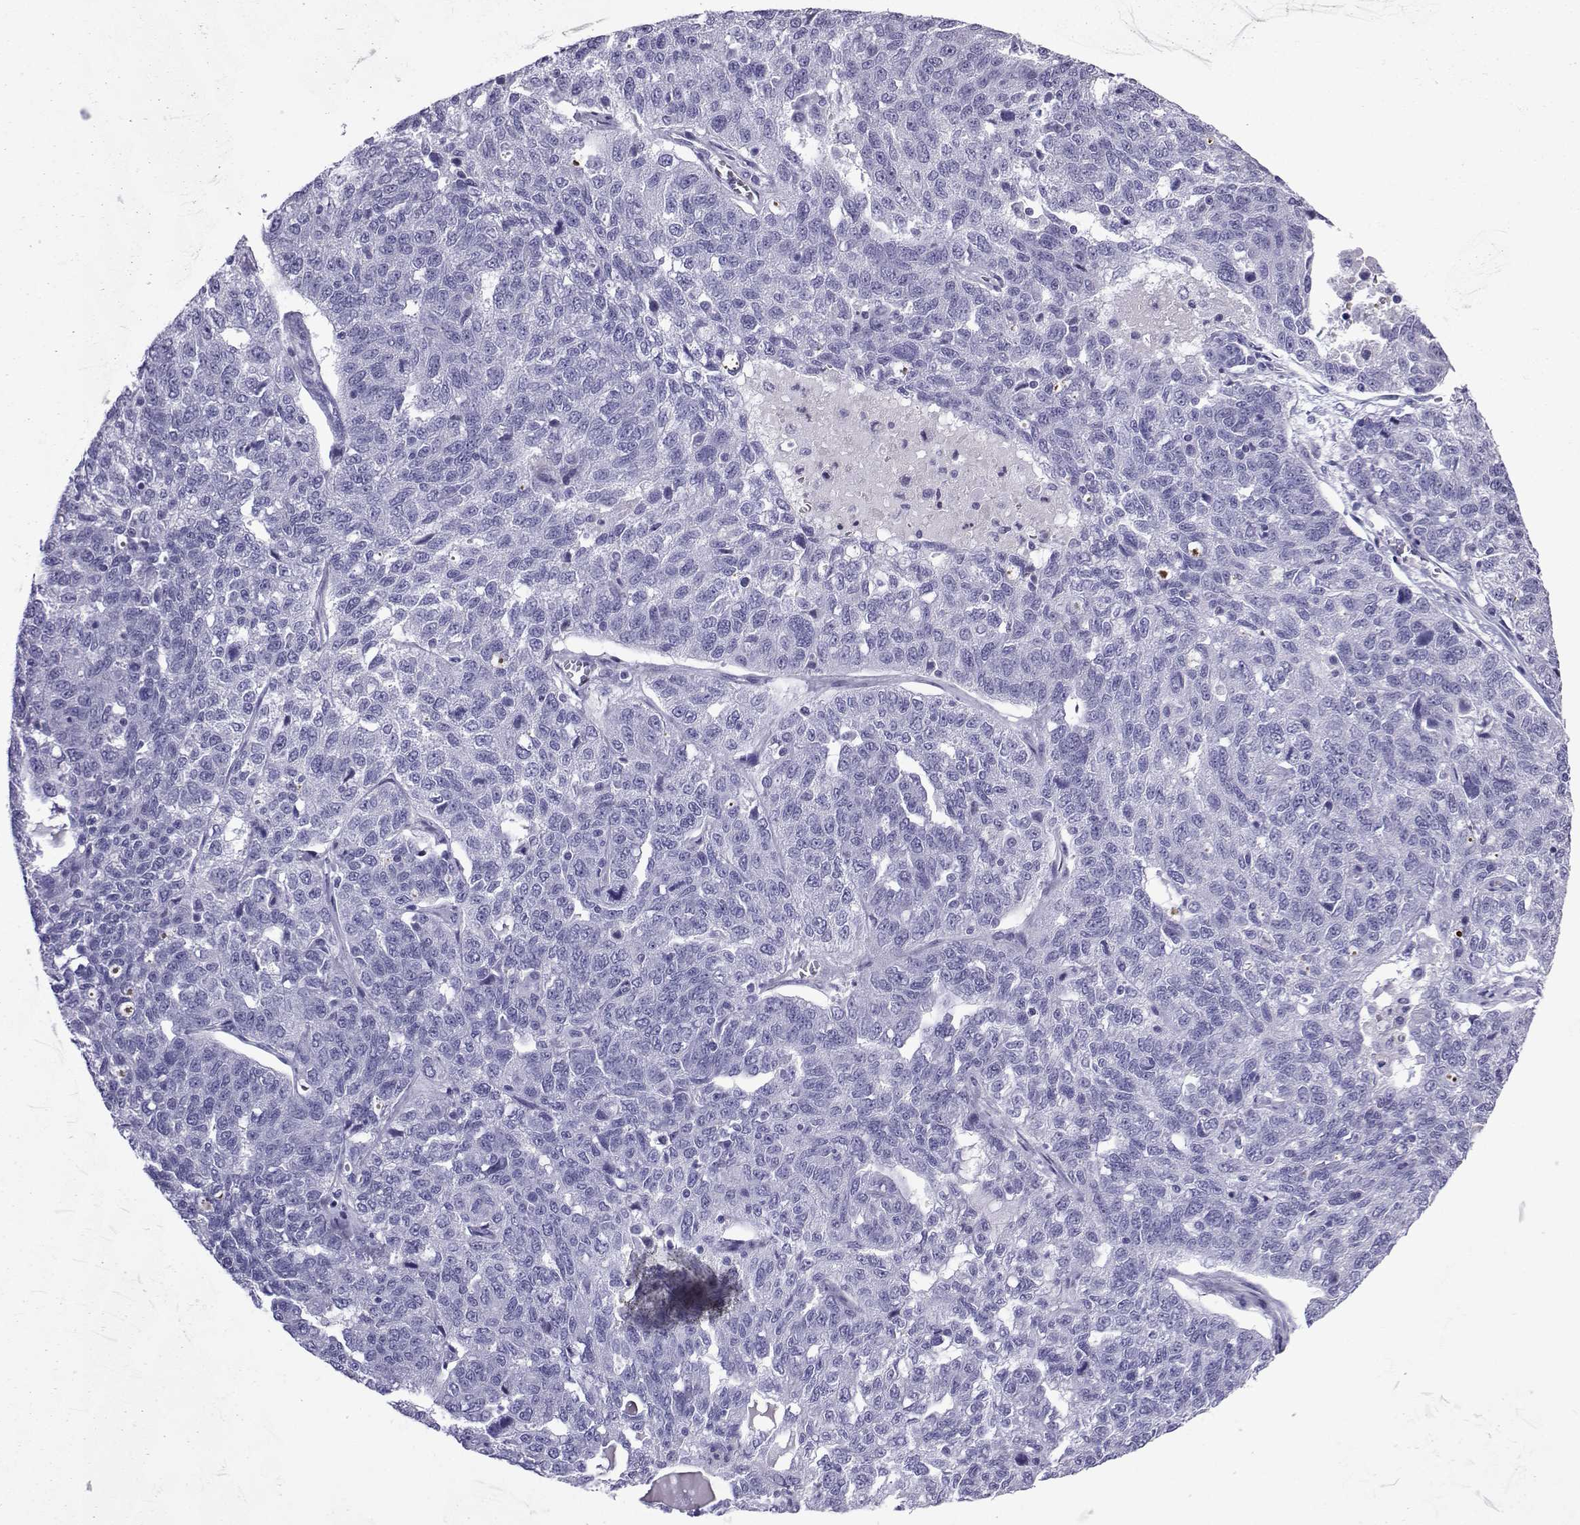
{"staining": {"intensity": "negative", "quantity": "none", "location": "none"}, "tissue": "ovarian cancer", "cell_type": "Tumor cells", "image_type": "cancer", "snomed": [{"axis": "morphology", "description": "Cystadenocarcinoma, serous, NOS"}, {"axis": "topography", "description": "Ovary"}], "caption": "A micrograph of serous cystadenocarcinoma (ovarian) stained for a protein displays no brown staining in tumor cells.", "gene": "SLC18A2", "patient": {"sex": "female", "age": 71}}